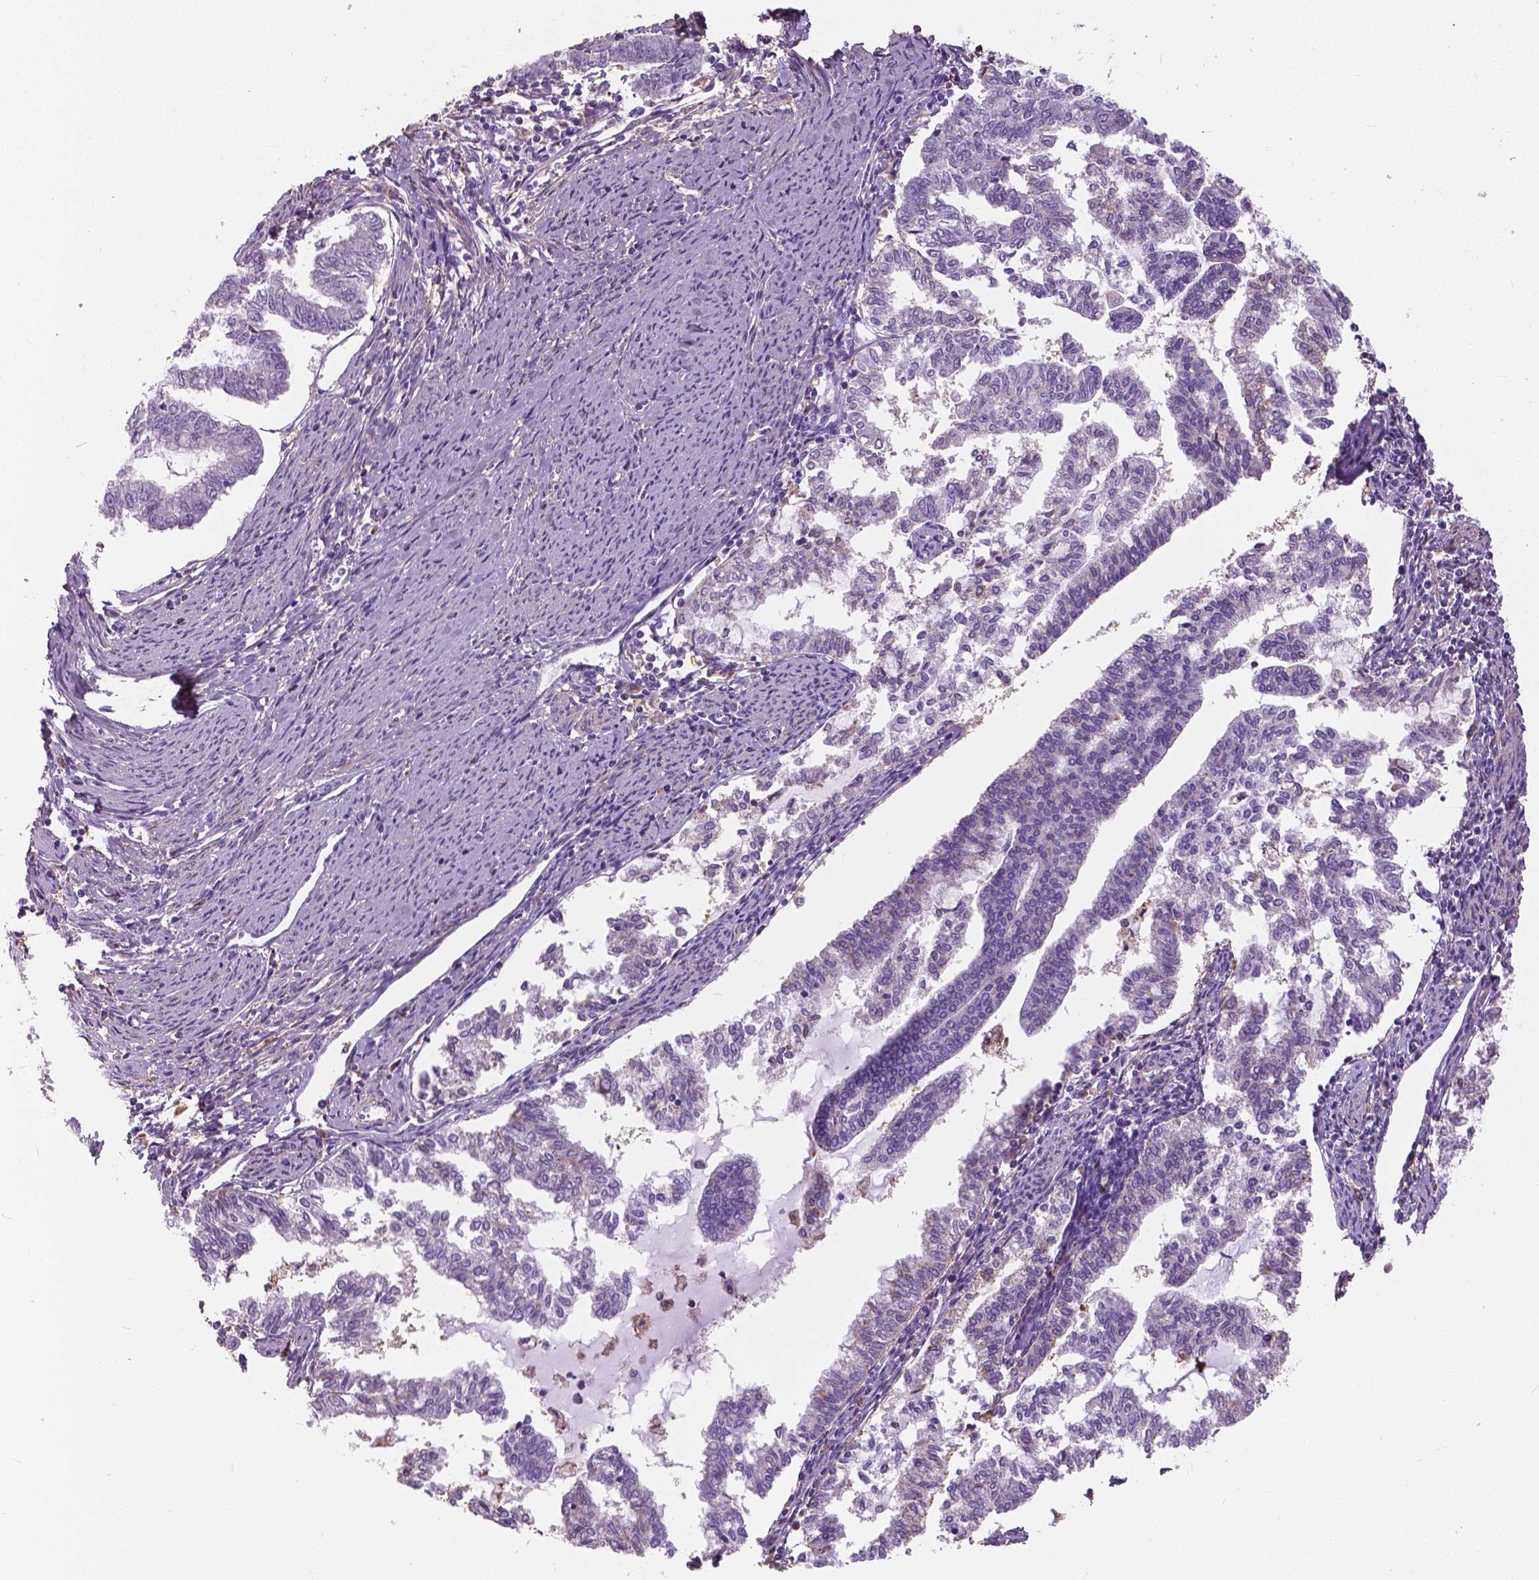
{"staining": {"intensity": "negative", "quantity": "none", "location": "none"}, "tissue": "endometrial cancer", "cell_type": "Tumor cells", "image_type": "cancer", "snomed": [{"axis": "morphology", "description": "Adenocarcinoma, NOS"}, {"axis": "topography", "description": "Endometrium"}], "caption": "The IHC histopathology image has no significant staining in tumor cells of endometrial adenocarcinoma tissue.", "gene": "ANXA13", "patient": {"sex": "female", "age": 79}}